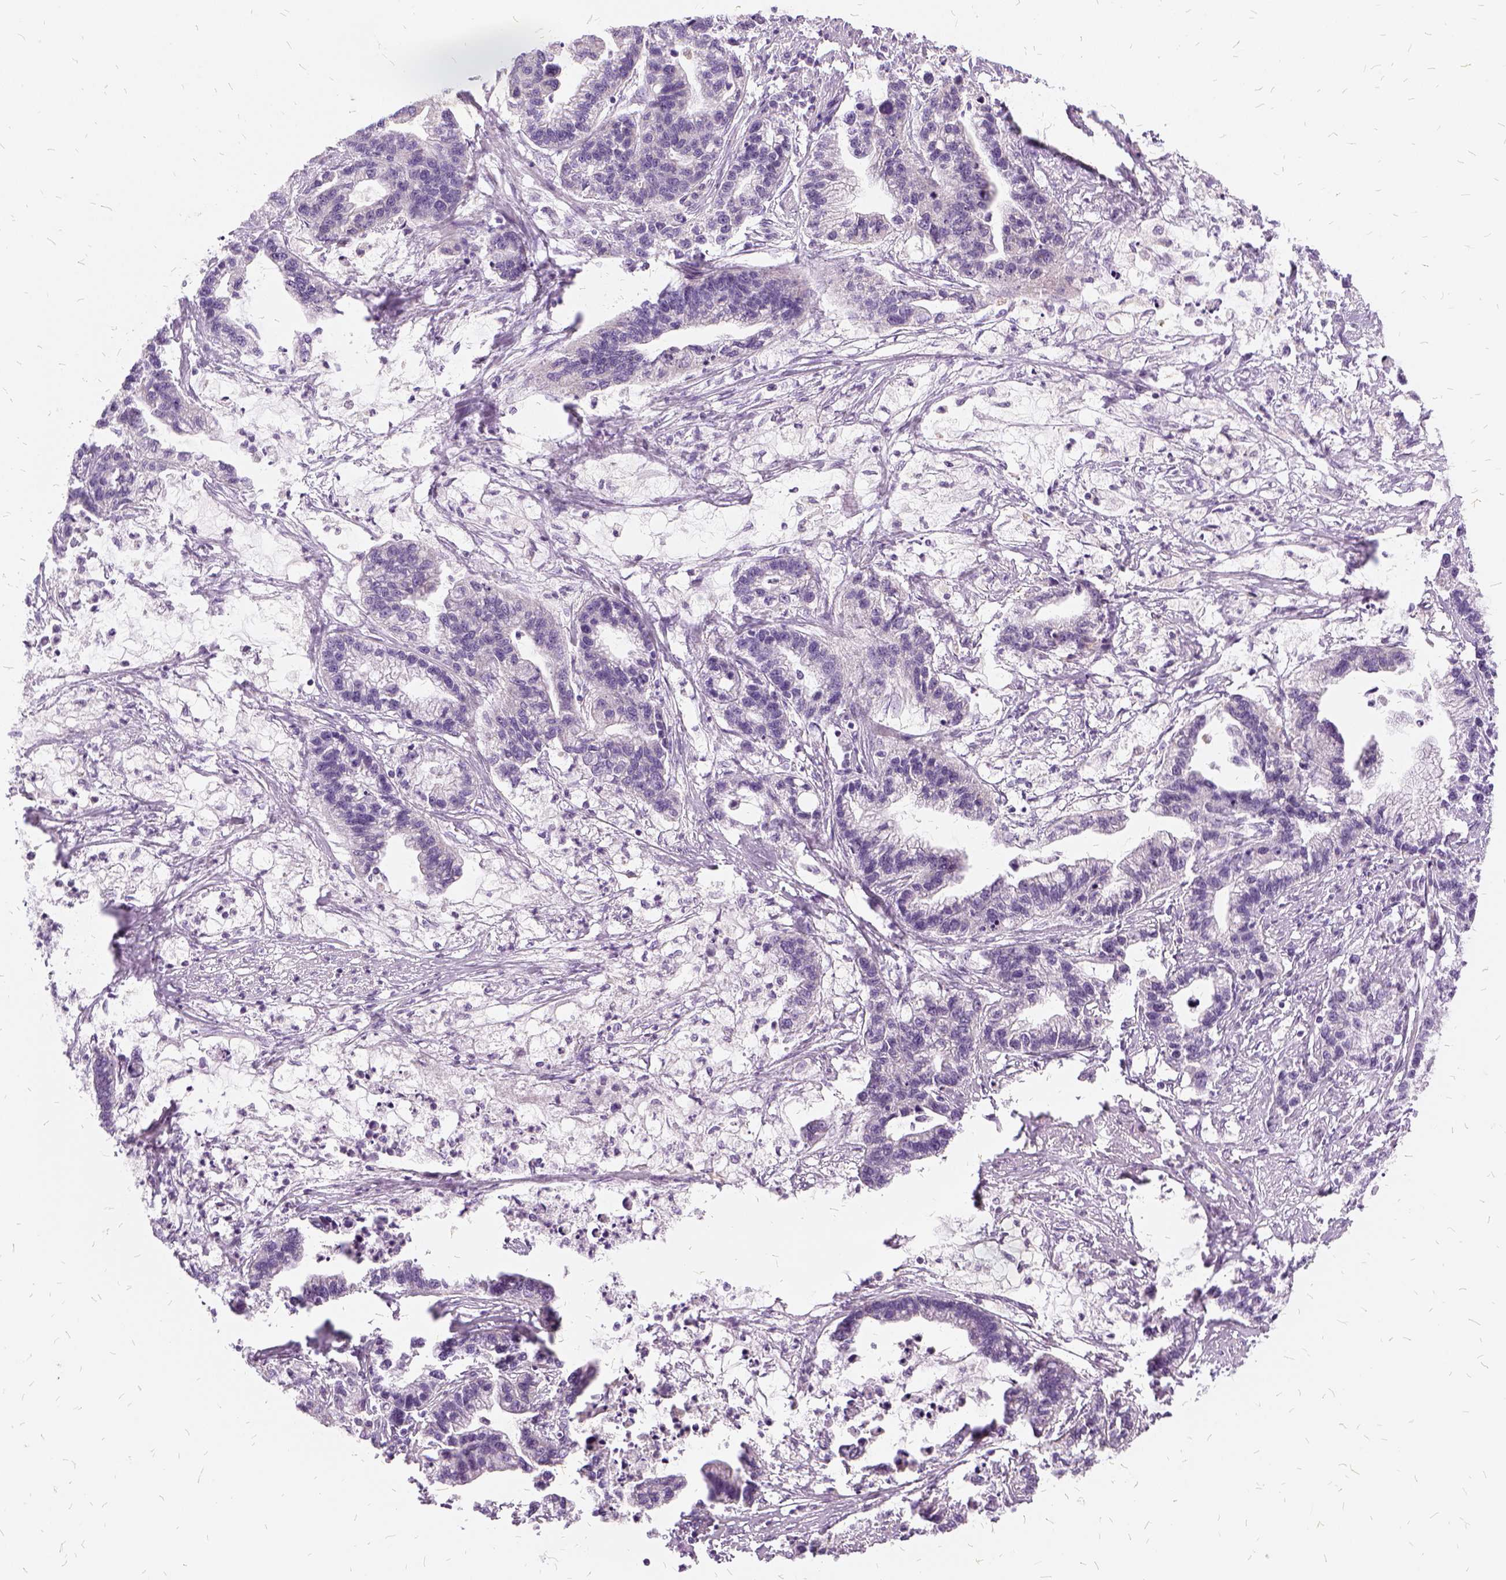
{"staining": {"intensity": "negative", "quantity": "none", "location": "none"}, "tissue": "stomach cancer", "cell_type": "Tumor cells", "image_type": "cancer", "snomed": [{"axis": "morphology", "description": "Adenocarcinoma, NOS"}, {"axis": "topography", "description": "Stomach"}], "caption": "Image shows no protein positivity in tumor cells of stomach cancer tissue. (Brightfield microscopy of DAB (3,3'-diaminobenzidine) immunohistochemistry (IHC) at high magnification).", "gene": "FDX1", "patient": {"sex": "male", "age": 83}}